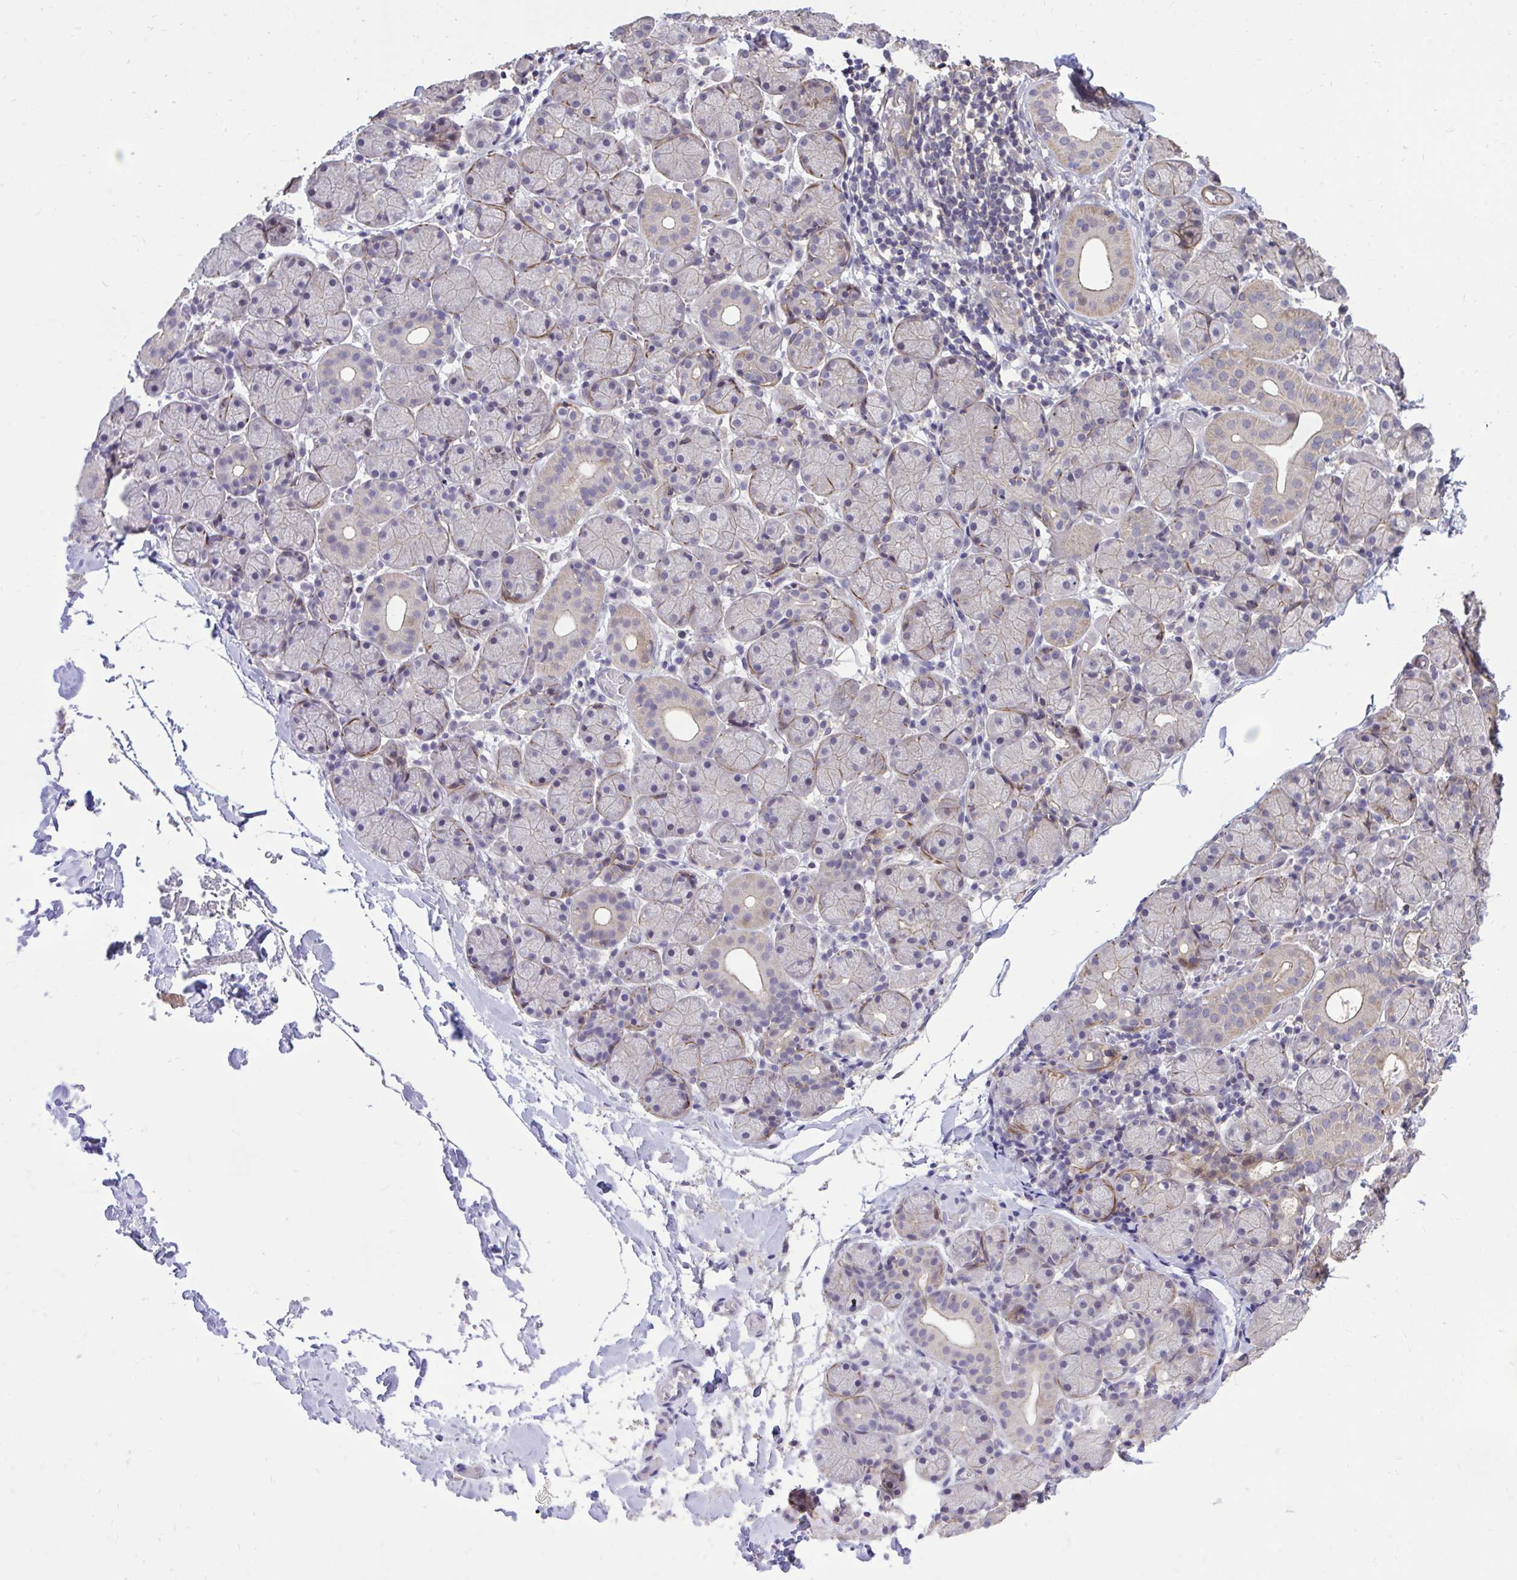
{"staining": {"intensity": "weak", "quantity": "<25%", "location": "cytoplasmic/membranous"}, "tissue": "salivary gland", "cell_type": "Glandular cells", "image_type": "normal", "snomed": [{"axis": "morphology", "description": "Normal tissue, NOS"}, {"axis": "topography", "description": "Salivary gland"}], "caption": "IHC image of normal salivary gland stained for a protein (brown), which shows no expression in glandular cells.", "gene": "IGFL2", "patient": {"sex": "female", "age": 24}}